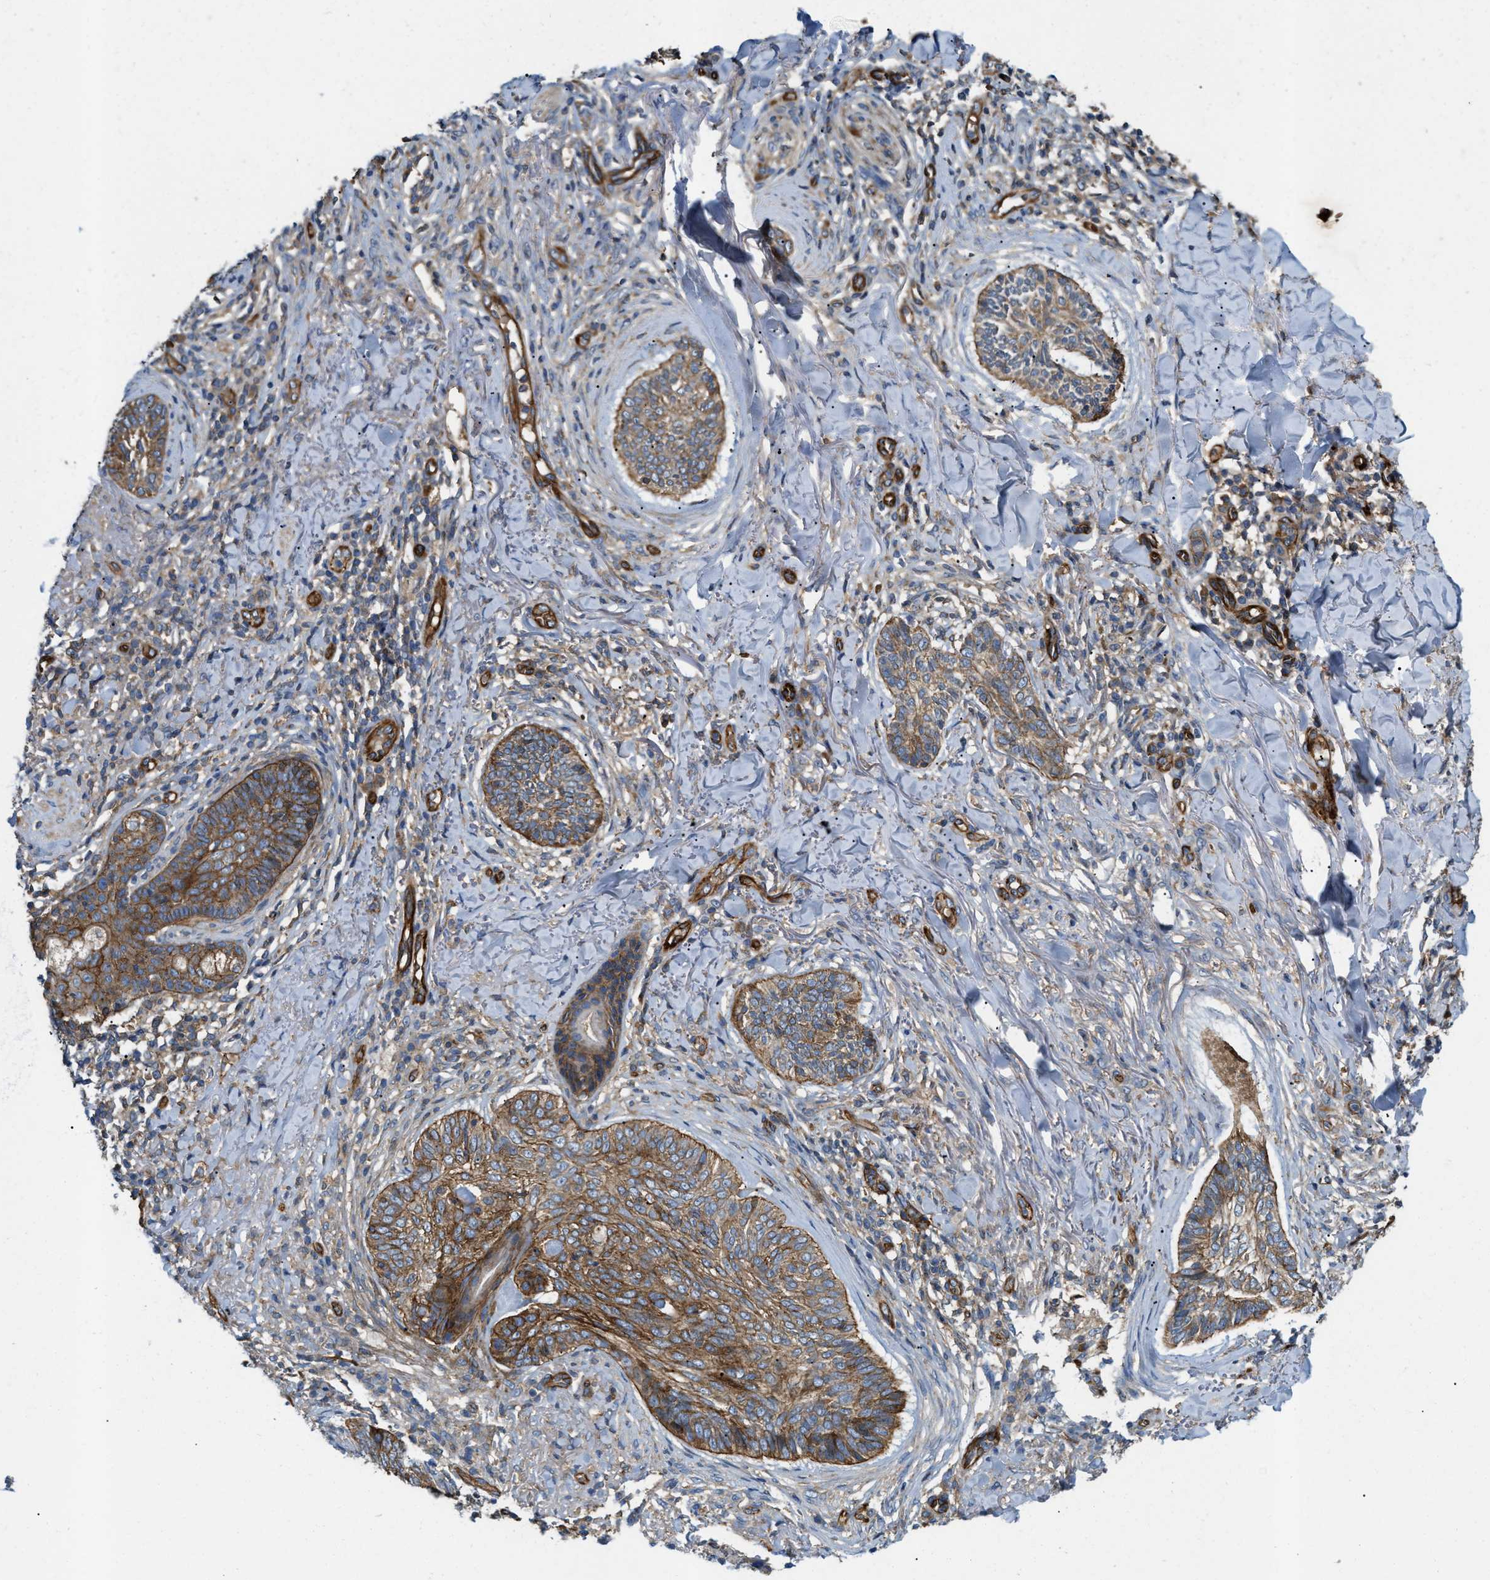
{"staining": {"intensity": "moderate", "quantity": ">75%", "location": "cytoplasmic/membranous"}, "tissue": "skin cancer", "cell_type": "Tumor cells", "image_type": "cancer", "snomed": [{"axis": "morphology", "description": "Basal cell carcinoma"}, {"axis": "topography", "description": "Skin"}], "caption": "Moderate cytoplasmic/membranous protein positivity is appreciated in about >75% of tumor cells in basal cell carcinoma (skin). (DAB (3,3'-diaminobenzidine) IHC with brightfield microscopy, high magnification).", "gene": "ERC1", "patient": {"sex": "male", "age": 43}}